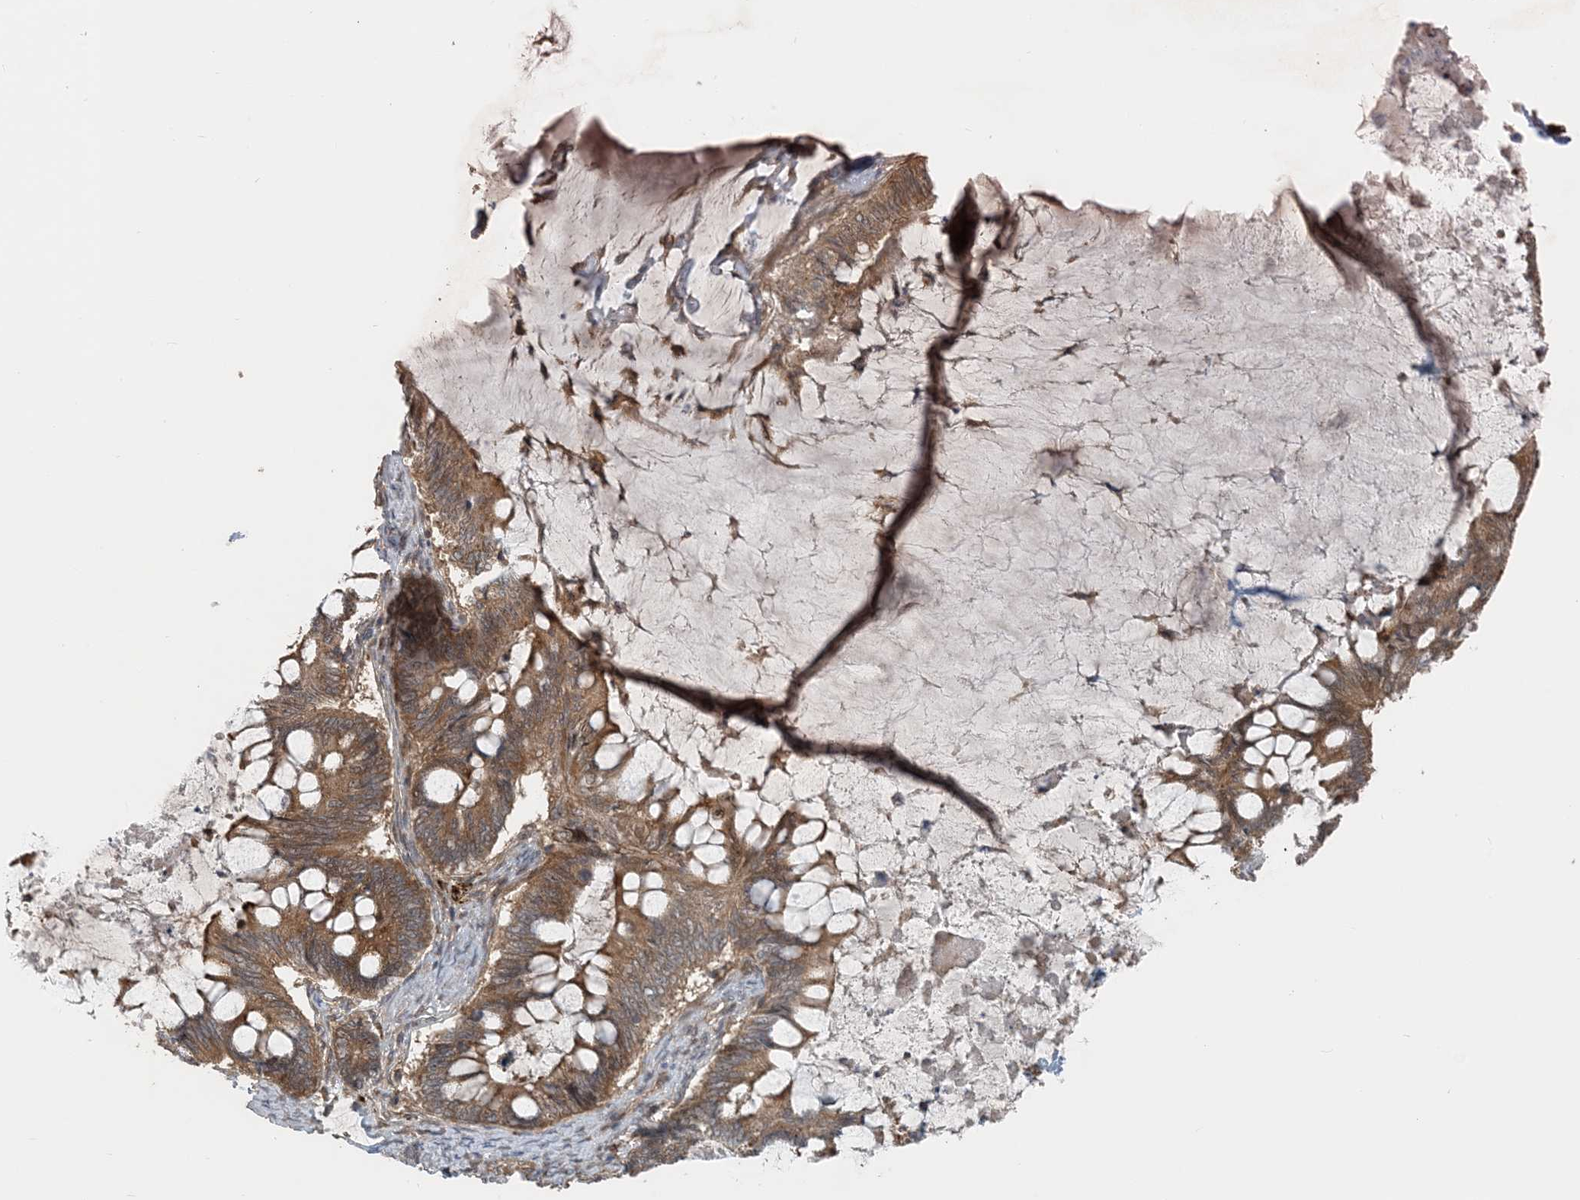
{"staining": {"intensity": "moderate", "quantity": ">75%", "location": "cytoplasmic/membranous"}, "tissue": "ovarian cancer", "cell_type": "Tumor cells", "image_type": "cancer", "snomed": [{"axis": "morphology", "description": "Cystadenocarcinoma, mucinous, NOS"}, {"axis": "topography", "description": "Ovary"}], "caption": "The immunohistochemical stain highlights moderate cytoplasmic/membranous staining in tumor cells of ovarian cancer (mucinous cystadenocarcinoma) tissue. The protein is shown in brown color, while the nuclei are stained blue.", "gene": "ZBTB3", "patient": {"sex": "female", "age": 61}}